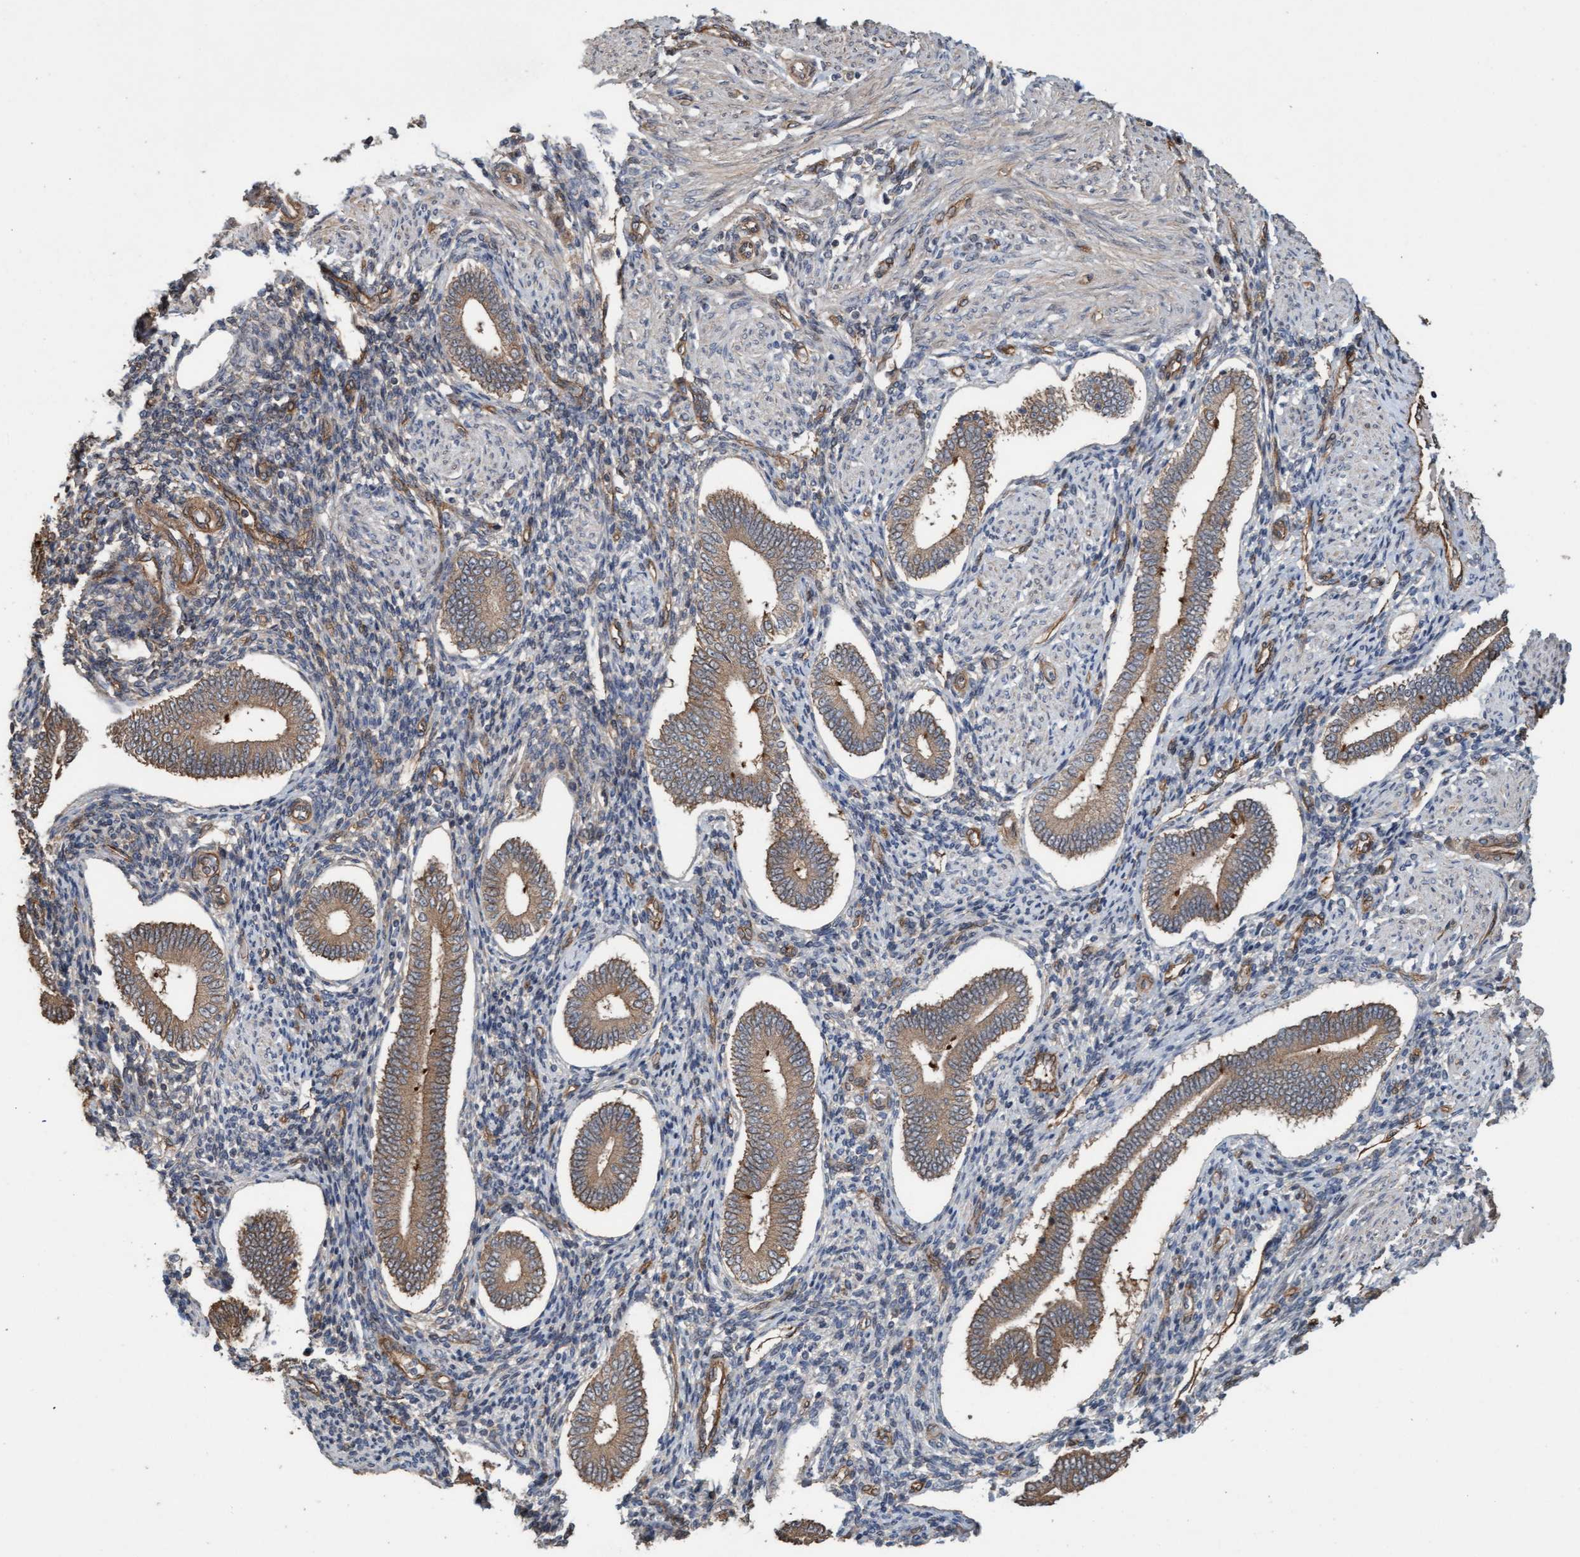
{"staining": {"intensity": "weak", "quantity": "<25%", "location": "cytoplasmic/membranous"}, "tissue": "endometrium", "cell_type": "Cells in endometrial stroma", "image_type": "normal", "snomed": [{"axis": "morphology", "description": "Normal tissue, NOS"}, {"axis": "topography", "description": "Endometrium"}], "caption": "Endometrium was stained to show a protein in brown. There is no significant expression in cells in endometrial stroma.", "gene": "CDC42EP4", "patient": {"sex": "female", "age": 42}}